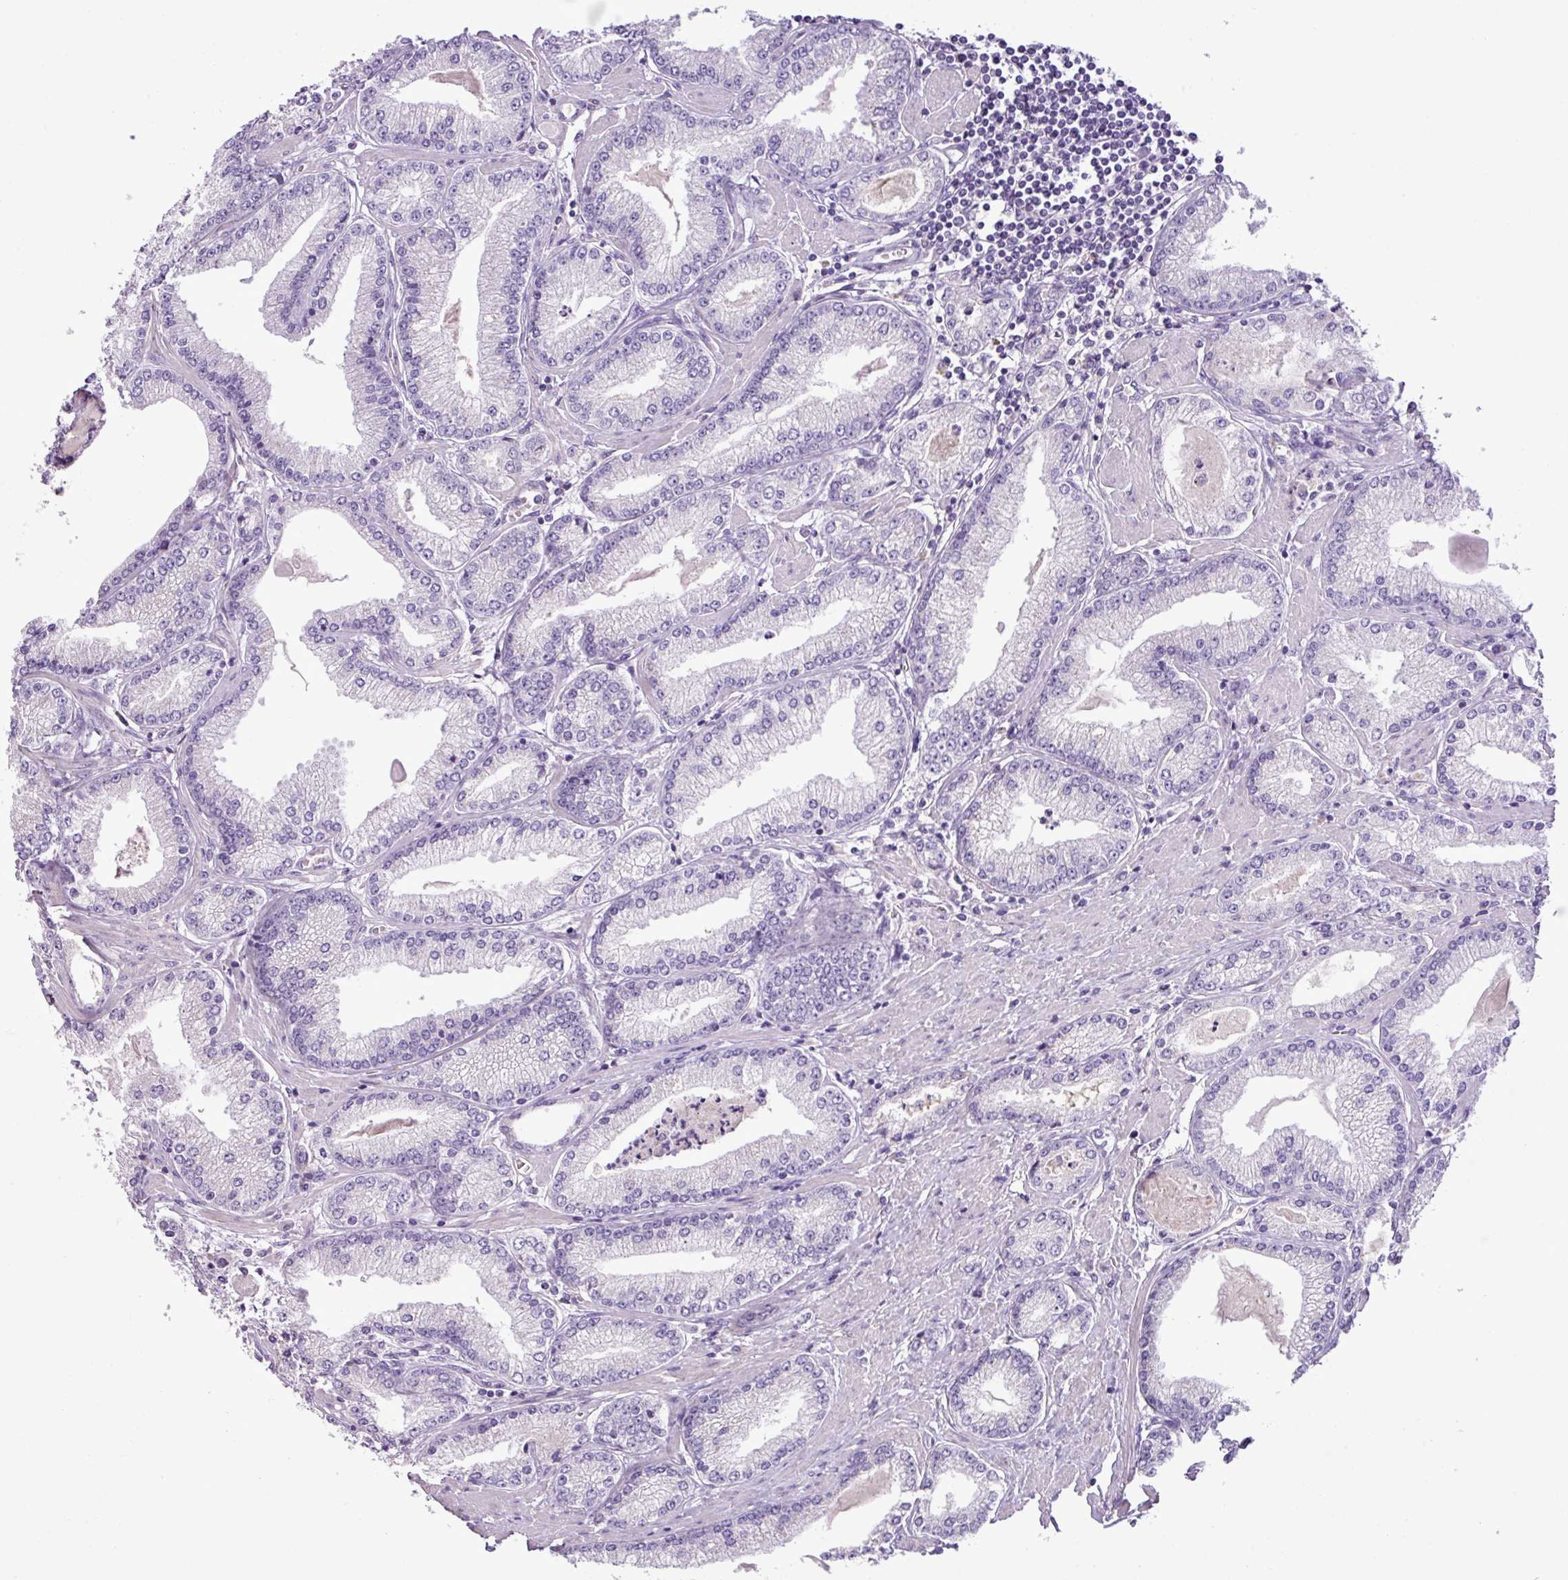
{"staining": {"intensity": "negative", "quantity": "none", "location": "none"}, "tissue": "prostate cancer", "cell_type": "Tumor cells", "image_type": "cancer", "snomed": [{"axis": "morphology", "description": "Adenocarcinoma, High grade"}, {"axis": "topography", "description": "Prostate"}], "caption": "Human prostate cancer (adenocarcinoma (high-grade)) stained for a protein using immunohistochemistry shows no positivity in tumor cells.", "gene": "DNAJB13", "patient": {"sex": "male", "age": 66}}